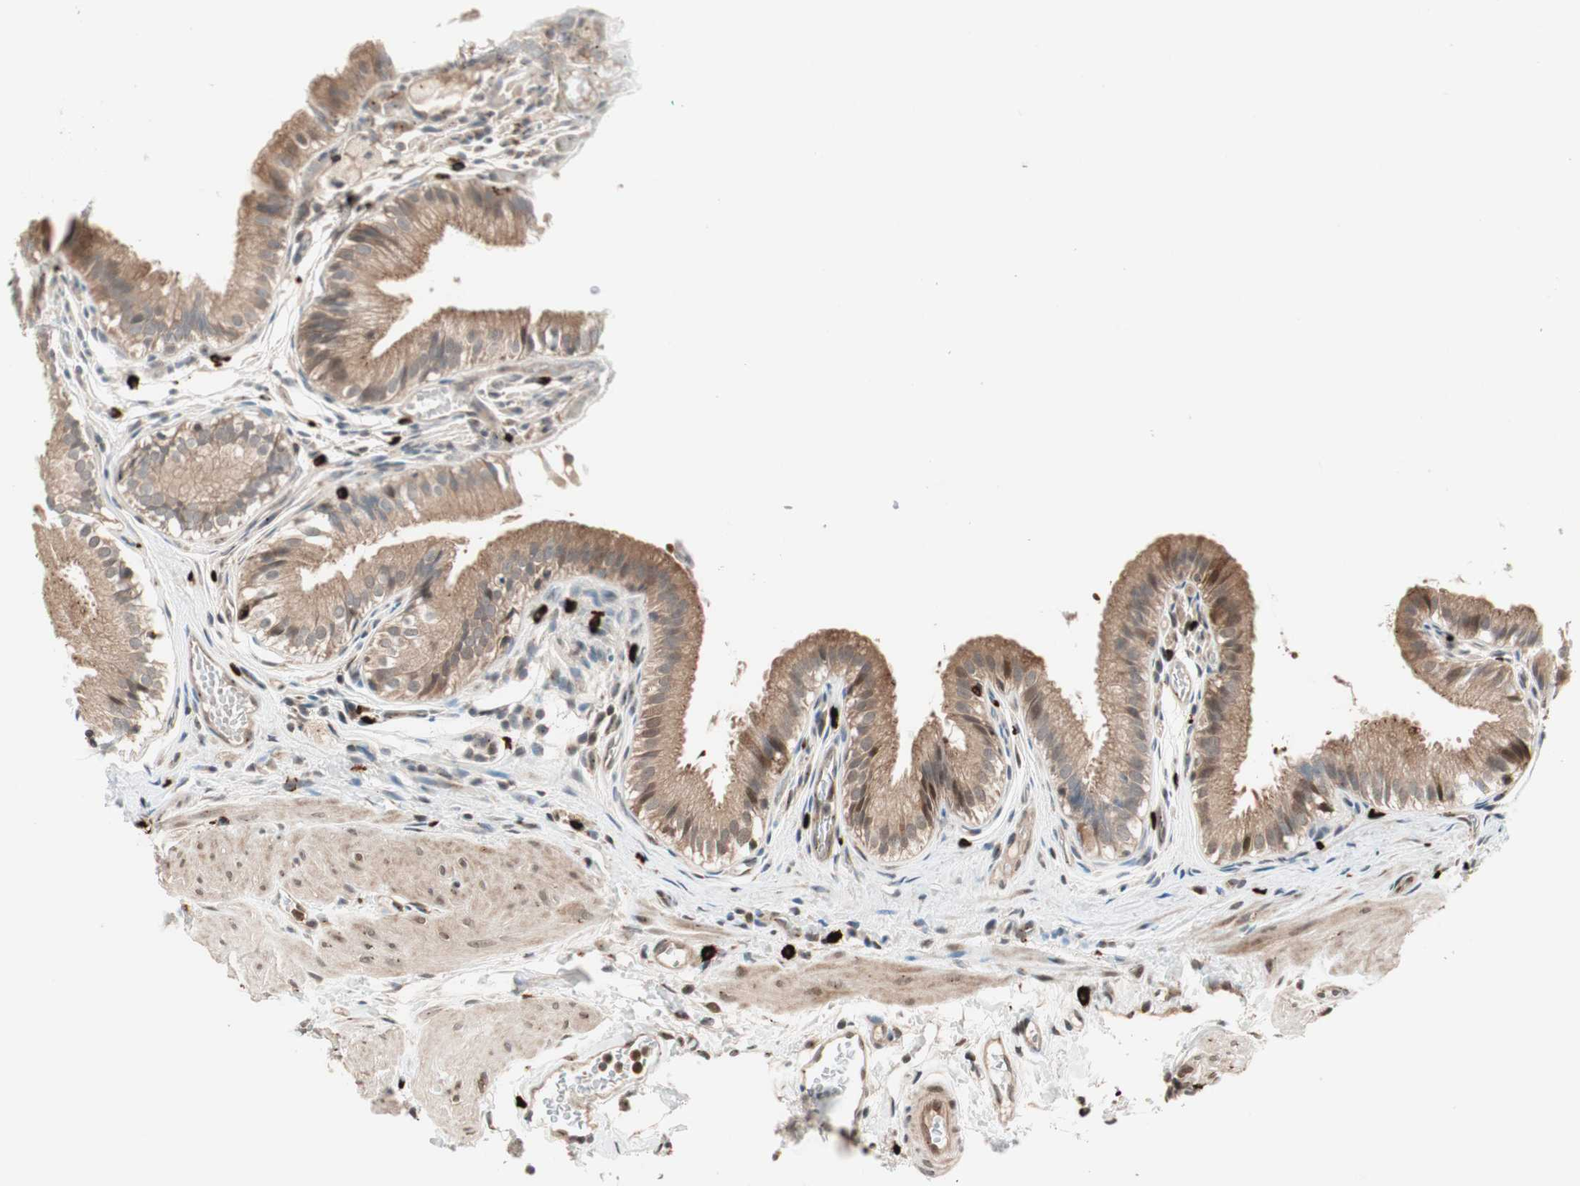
{"staining": {"intensity": "moderate", "quantity": ">75%", "location": "cytoplasmic/membranous"}, "tissue": "gallbladder", "cell_type": "Glandular cells", "image_type": "normal", "snomed": [{"axis": "morphology", "description": "Normal tissue, NOS"}, {"axis": "topography", "description": "Gallbladder"}], "caption": "DAB (3,3'-diaminobenzidine) immunohistochemical staining of benign human gallbladder shows moderate cytoplasmic/membranous protein staining in about >75% of glandular cells.", "gene": "PRKG2", "patient": {"sex": "female", "age": 26}}